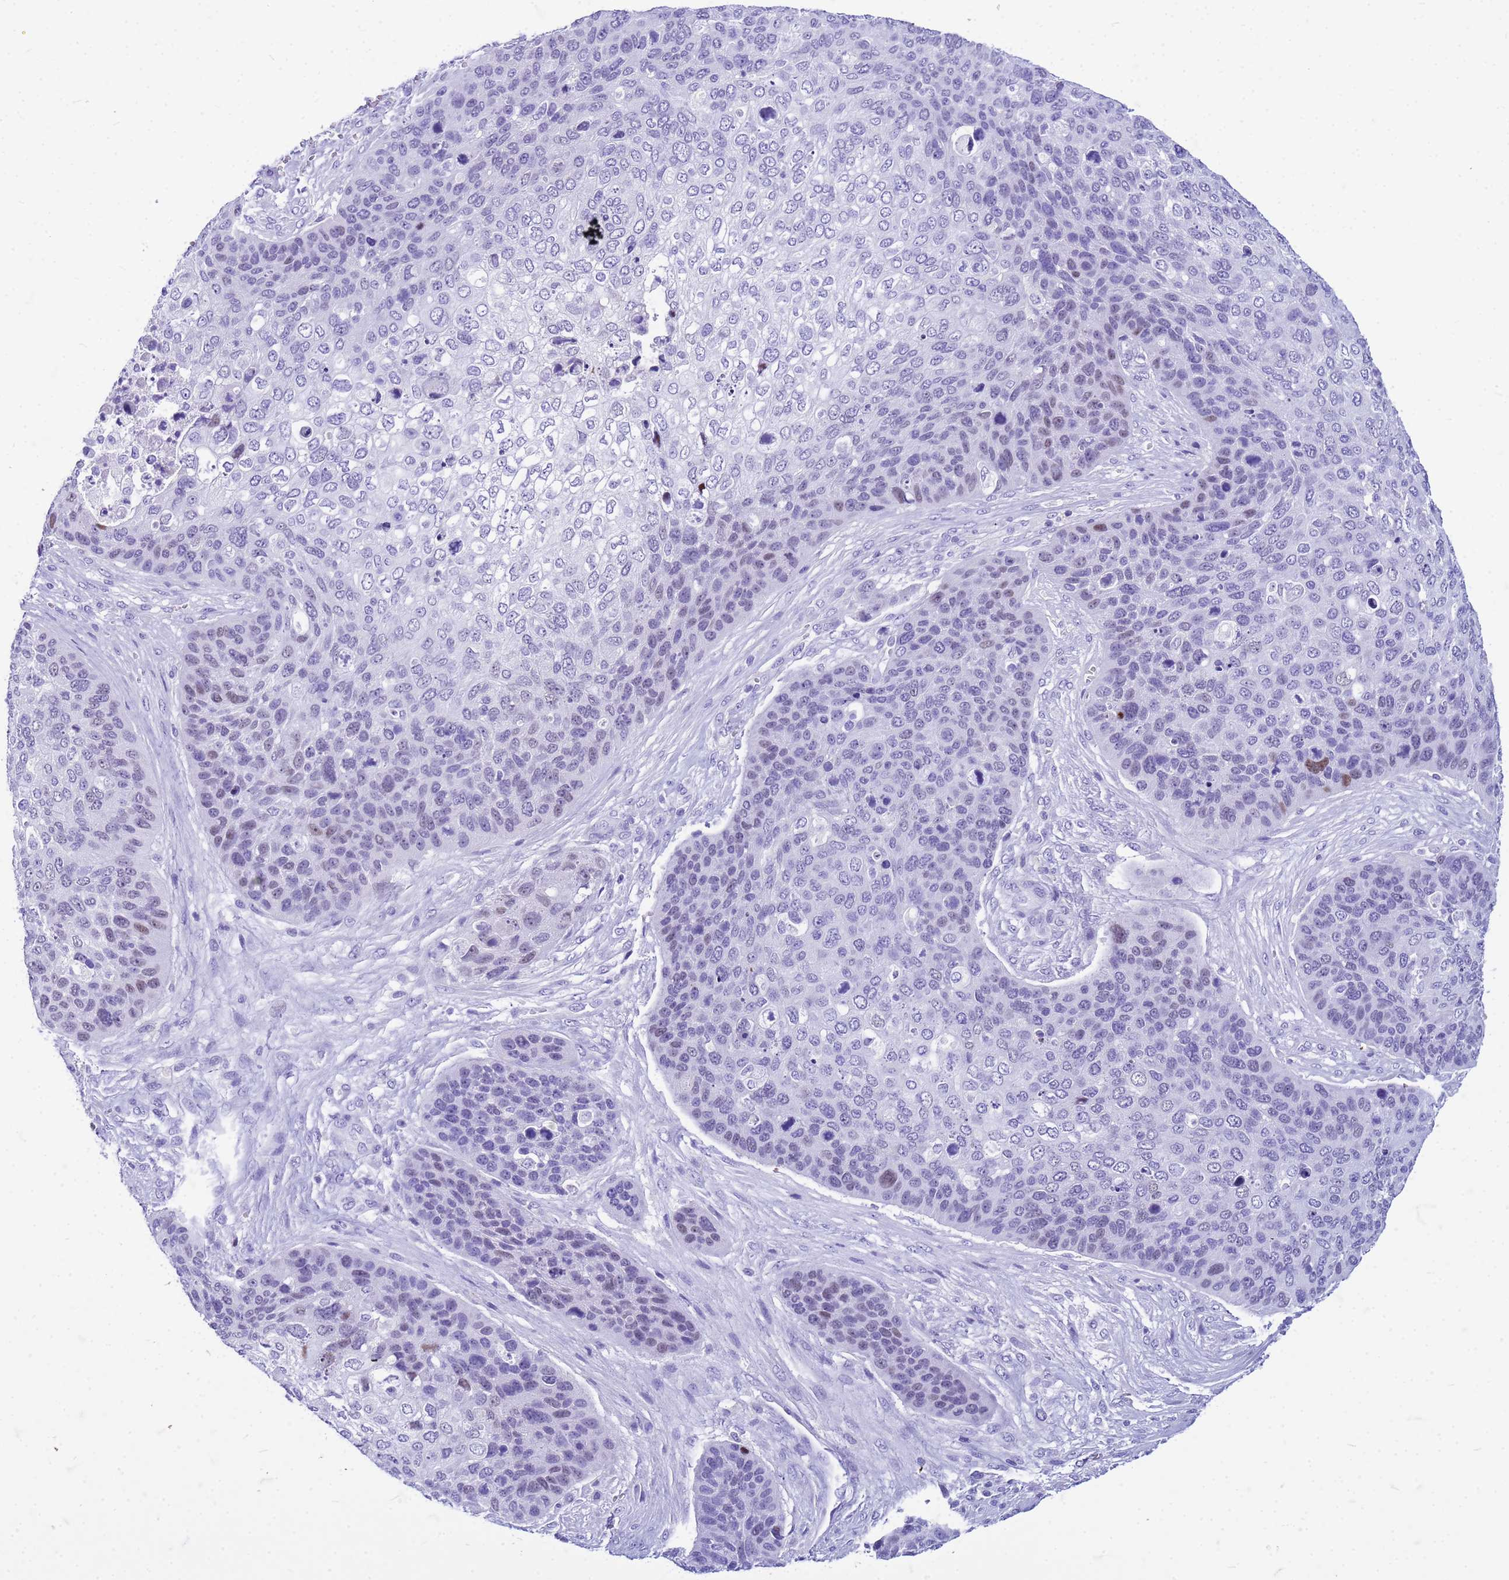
{"staining": {"intensity": "moderate", "quantity": "<25%", "location": "nuclear"}, "tissue": "skin cancer", "cell_type": "Tumor cells", "image_type": "cancer", "snomed": [{"axis": "morphology", "description": "Basal cell carcinoma"}, {"axis": "topography", "description": "Skin"}], "caption": "Human skin cancer stained with a protein marker demonstrates moderate staining in tumor cells.", "gene": "CFAP100", "patient": {"sex": "female", "age": 74}}